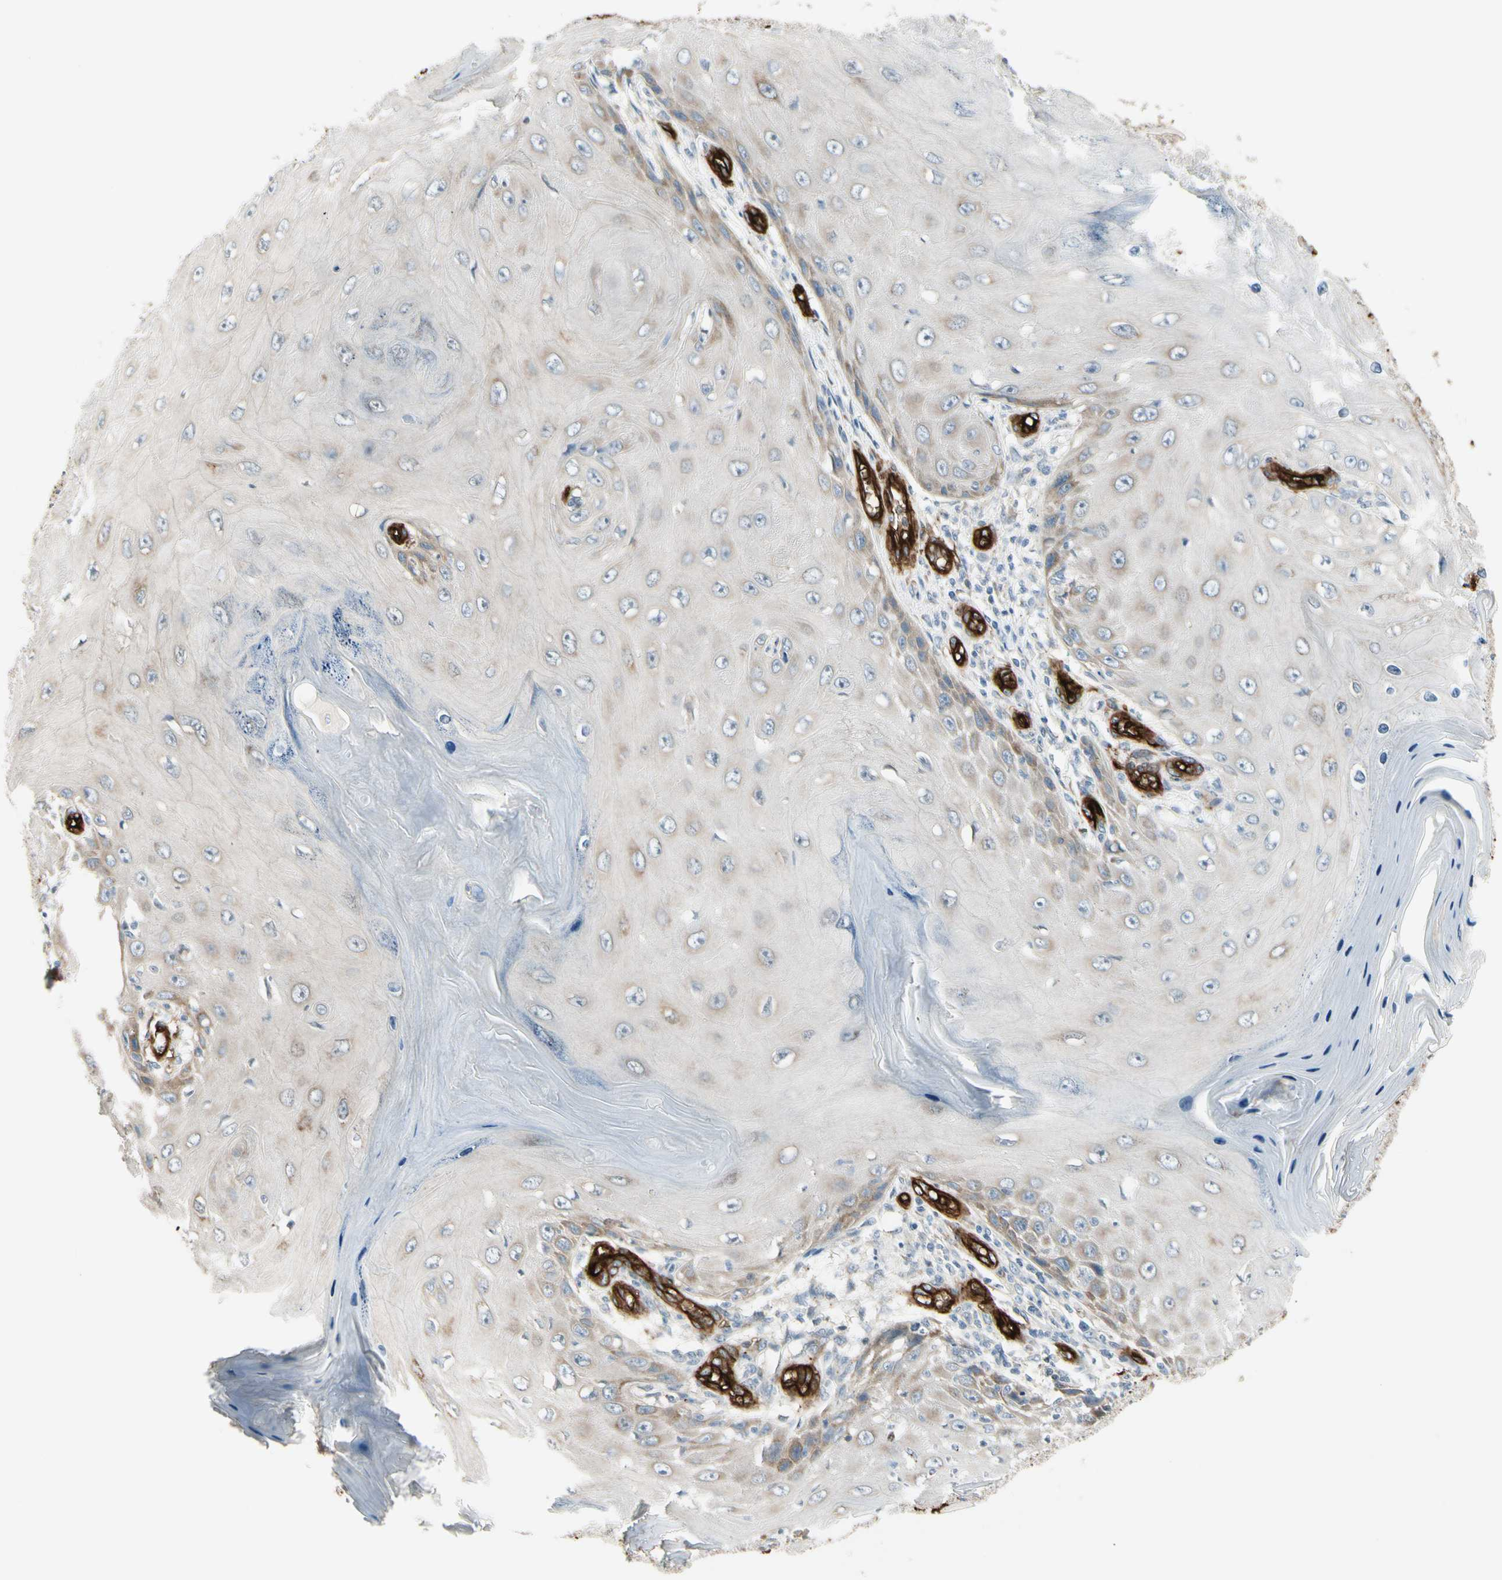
{"staining": {"intensity": "negative", "quantity": "none", "location": "none"}, "tissue": "skin cancer", "cell_type": "Tumor cells", "image_type": "cancer", "snomed": [{"axis": "morphology", "description": "Squamous cell carcinoma, NOS"}, {"axis": "topography", "description": "Skin"}], "caption": "An immunohistochemistry (IHC) photomicrograph of skin squamous cell carcinoma is shown. There is no staining in tumor cells of skin squamous cell carcinoma.", "gene": "MCAM", "patient": {"sex": "female", "age": 73}}